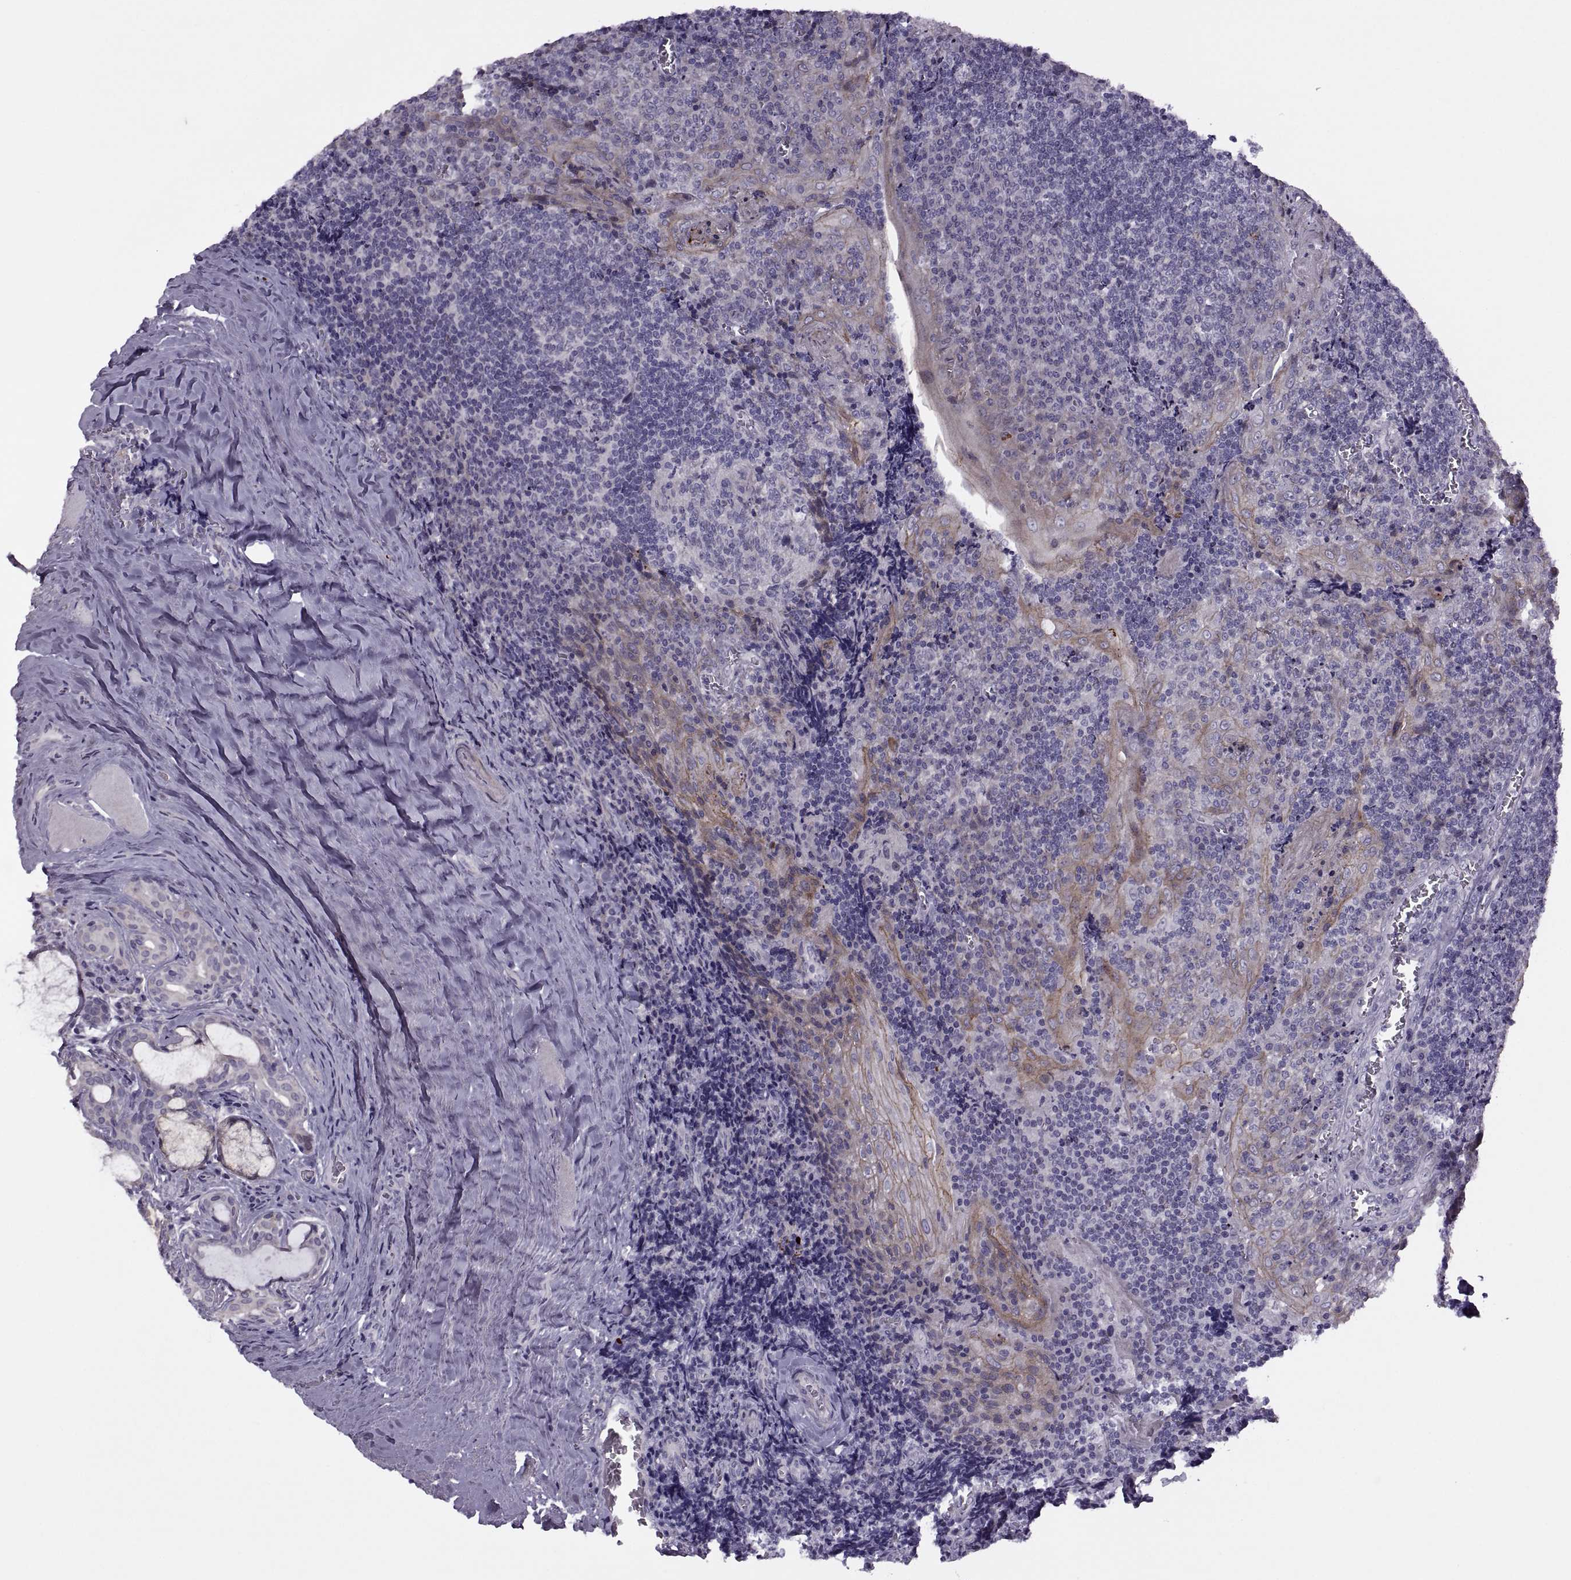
{"staining": {"intensity": "negative", "quantity": "none", "location": "none"}, "tissue": "tonsil", "cell_type": "Germinal center cells", "image_type": "normal", "snomed": [{"axis": "morphology", "description": "Normal tissue, NOS"}, {"axis": "morphology", "description": "Inflammation, NOS"}, {"axis": "topography", "description": "Tonsil"}], "caption": "Human tonsil stained for a protein using immunohistochemistry shows no expression in germinal center cells.", "gene": "RIPK4", "patient": {"sex": "female", "age": 31}}